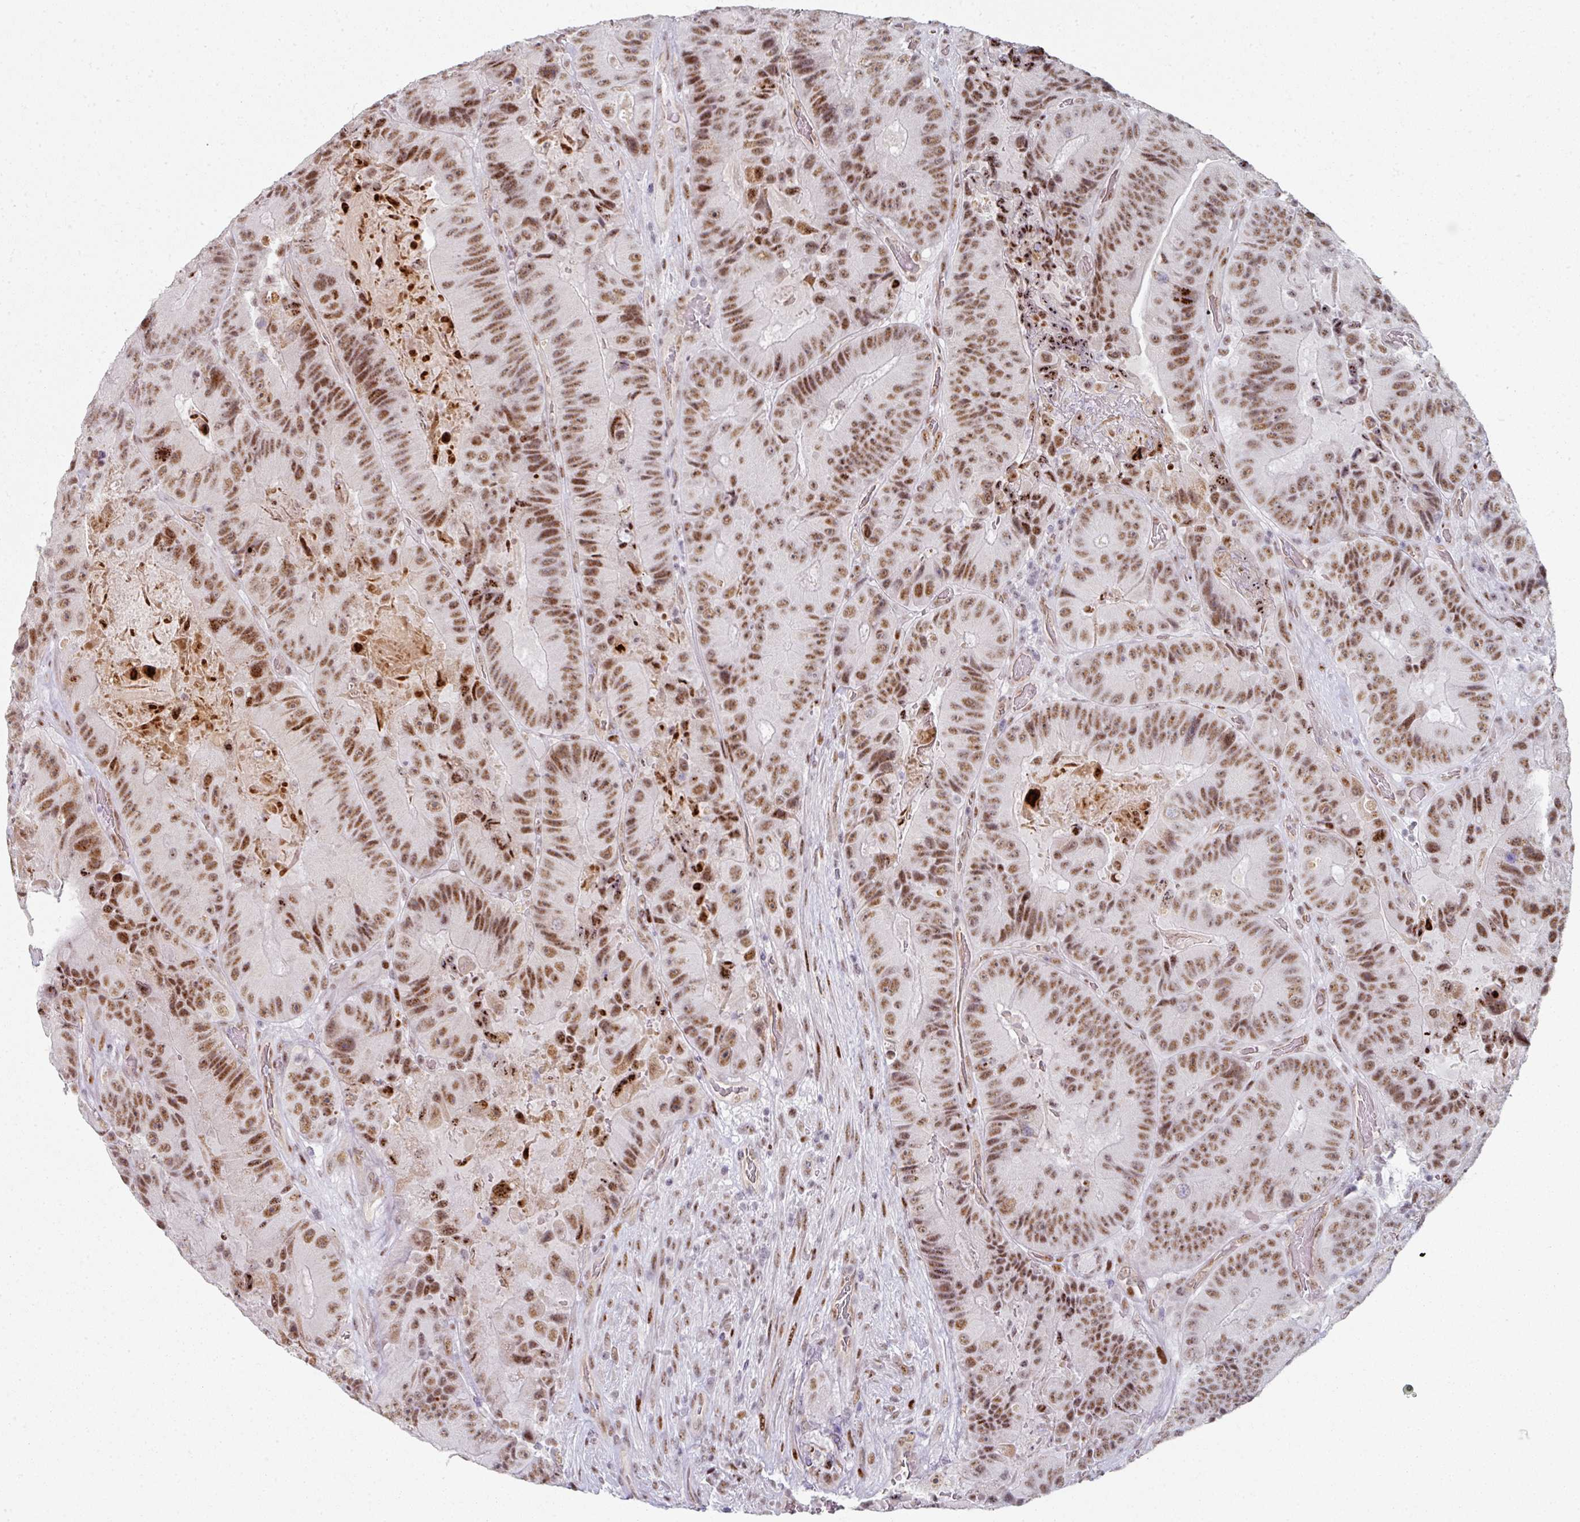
{"staining": {"intensity": "moderate", "quantity": ">75%", "location": "nuclear"}, "tissue": "colorectal cancer", "cell_type": "Tumor cells", "image_type": "cancer", "snomed": [{"axis": "morphology", "description": "Adenocarcinoma, NOS"}, {"axis": "topography", "description": "Colon"}], "caption": "Protein positivity by IHC shows moderate nuclear positivity in approximately >75% of tumor cells in adenocarcinoma (colorectal). The staining was performed using DAB (3,3'-diaminobenzidine), with brown indicating positive protein expression. Nuclei are stained blue with hematoxylin.", "gene": "SF3B5", "patient": {"sex": "female", "age": 86}}